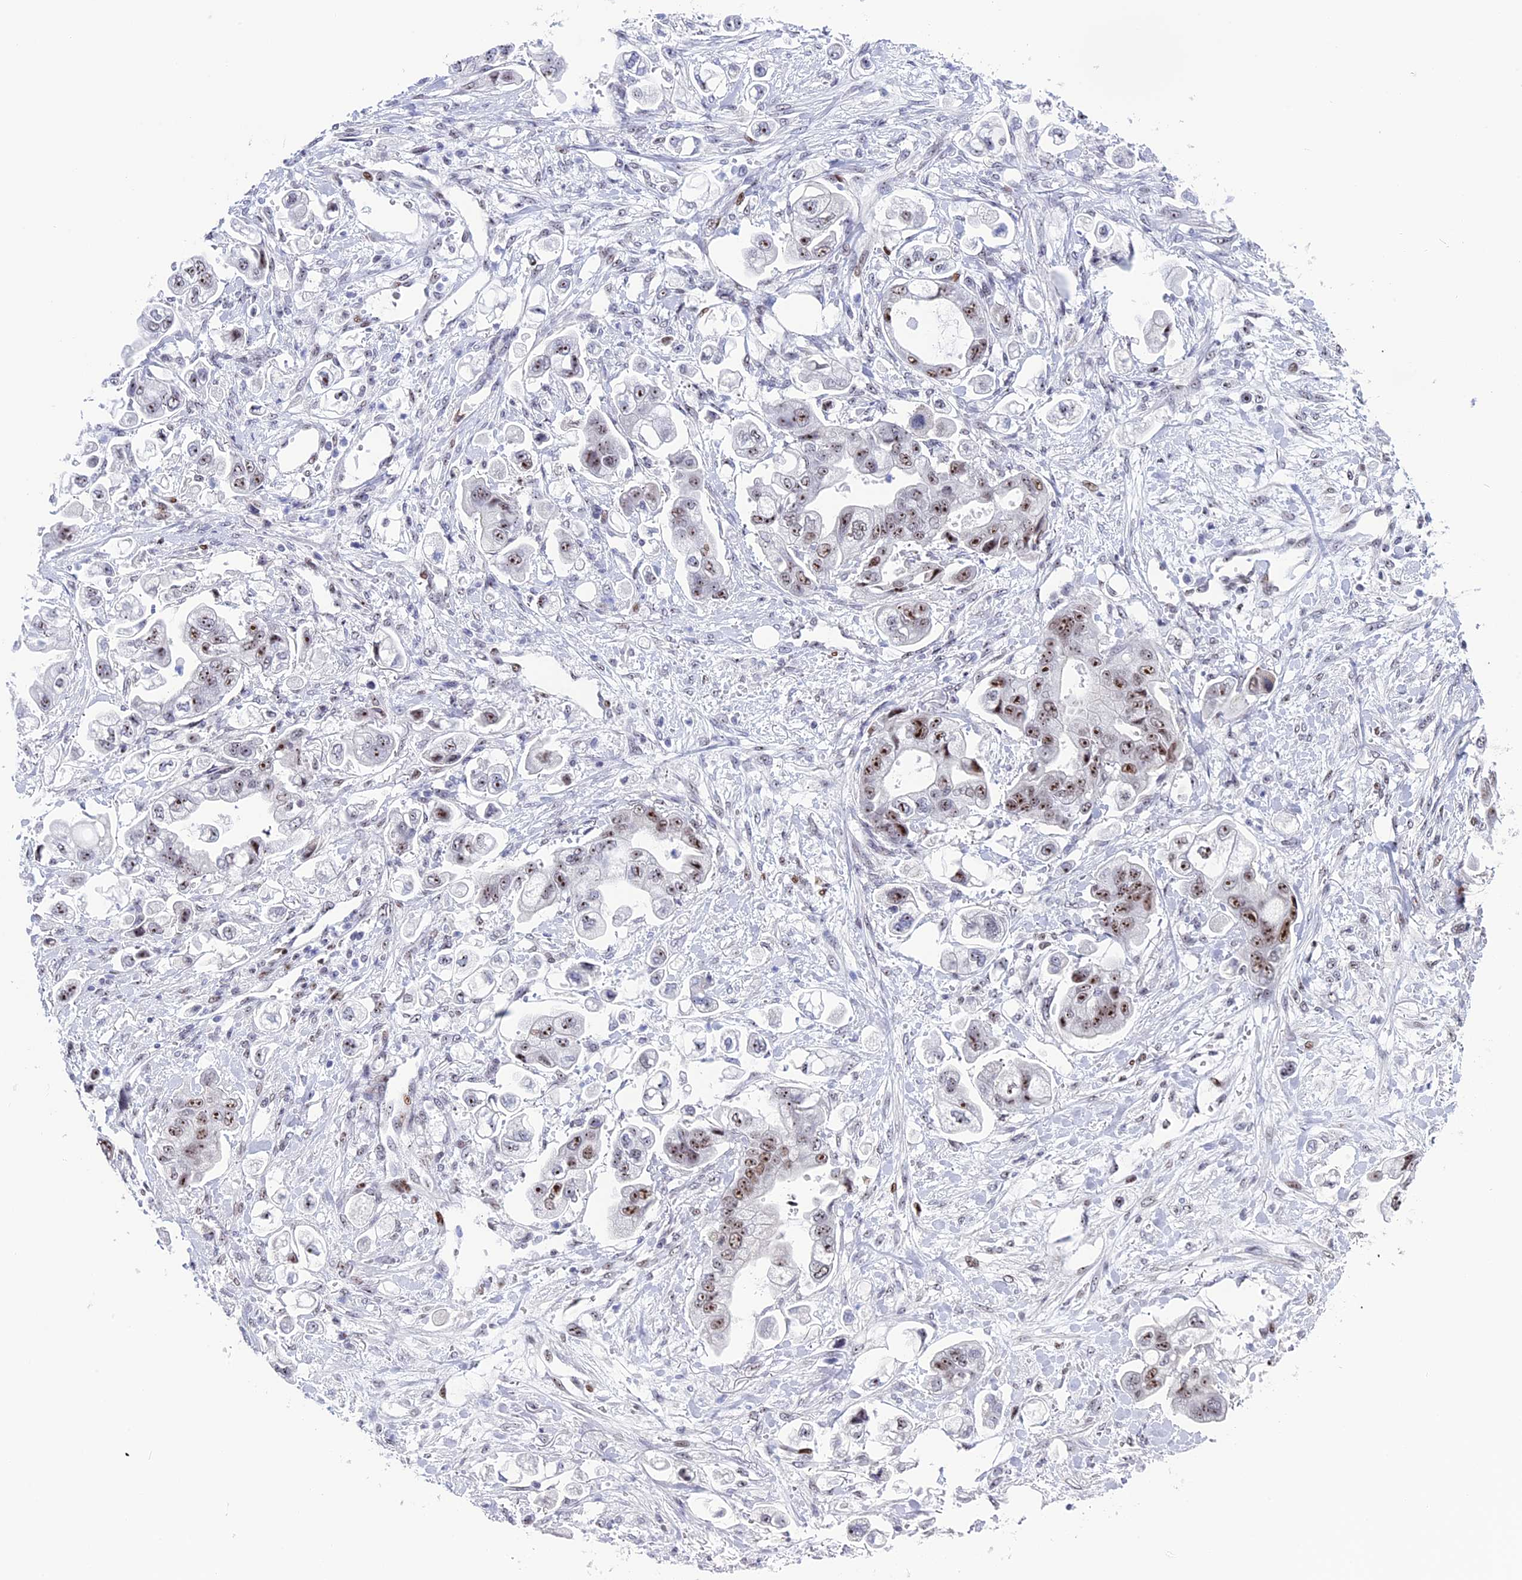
{"staining": {"intensity": "strong", "quantity": "25%-75%", "location": "nuclear"}, "tissue": "stomach cancer", "cell_type": "Tumor cells", "image_type": "cancer", "snomed": [{"axis": "morphology", "description": "Adenocarcinoma, NOS"}, {"axis": "topography", "description": "Stomach"}], "caption": "High-power microscopy captured an immunohistochemistry (IHC) image of stomach cancer, revealing strong nuclear staining in approximately 25%-75% of tumor cells.", "gene": "CCDC86", "patient": {"sex": "male", "age": 62}}